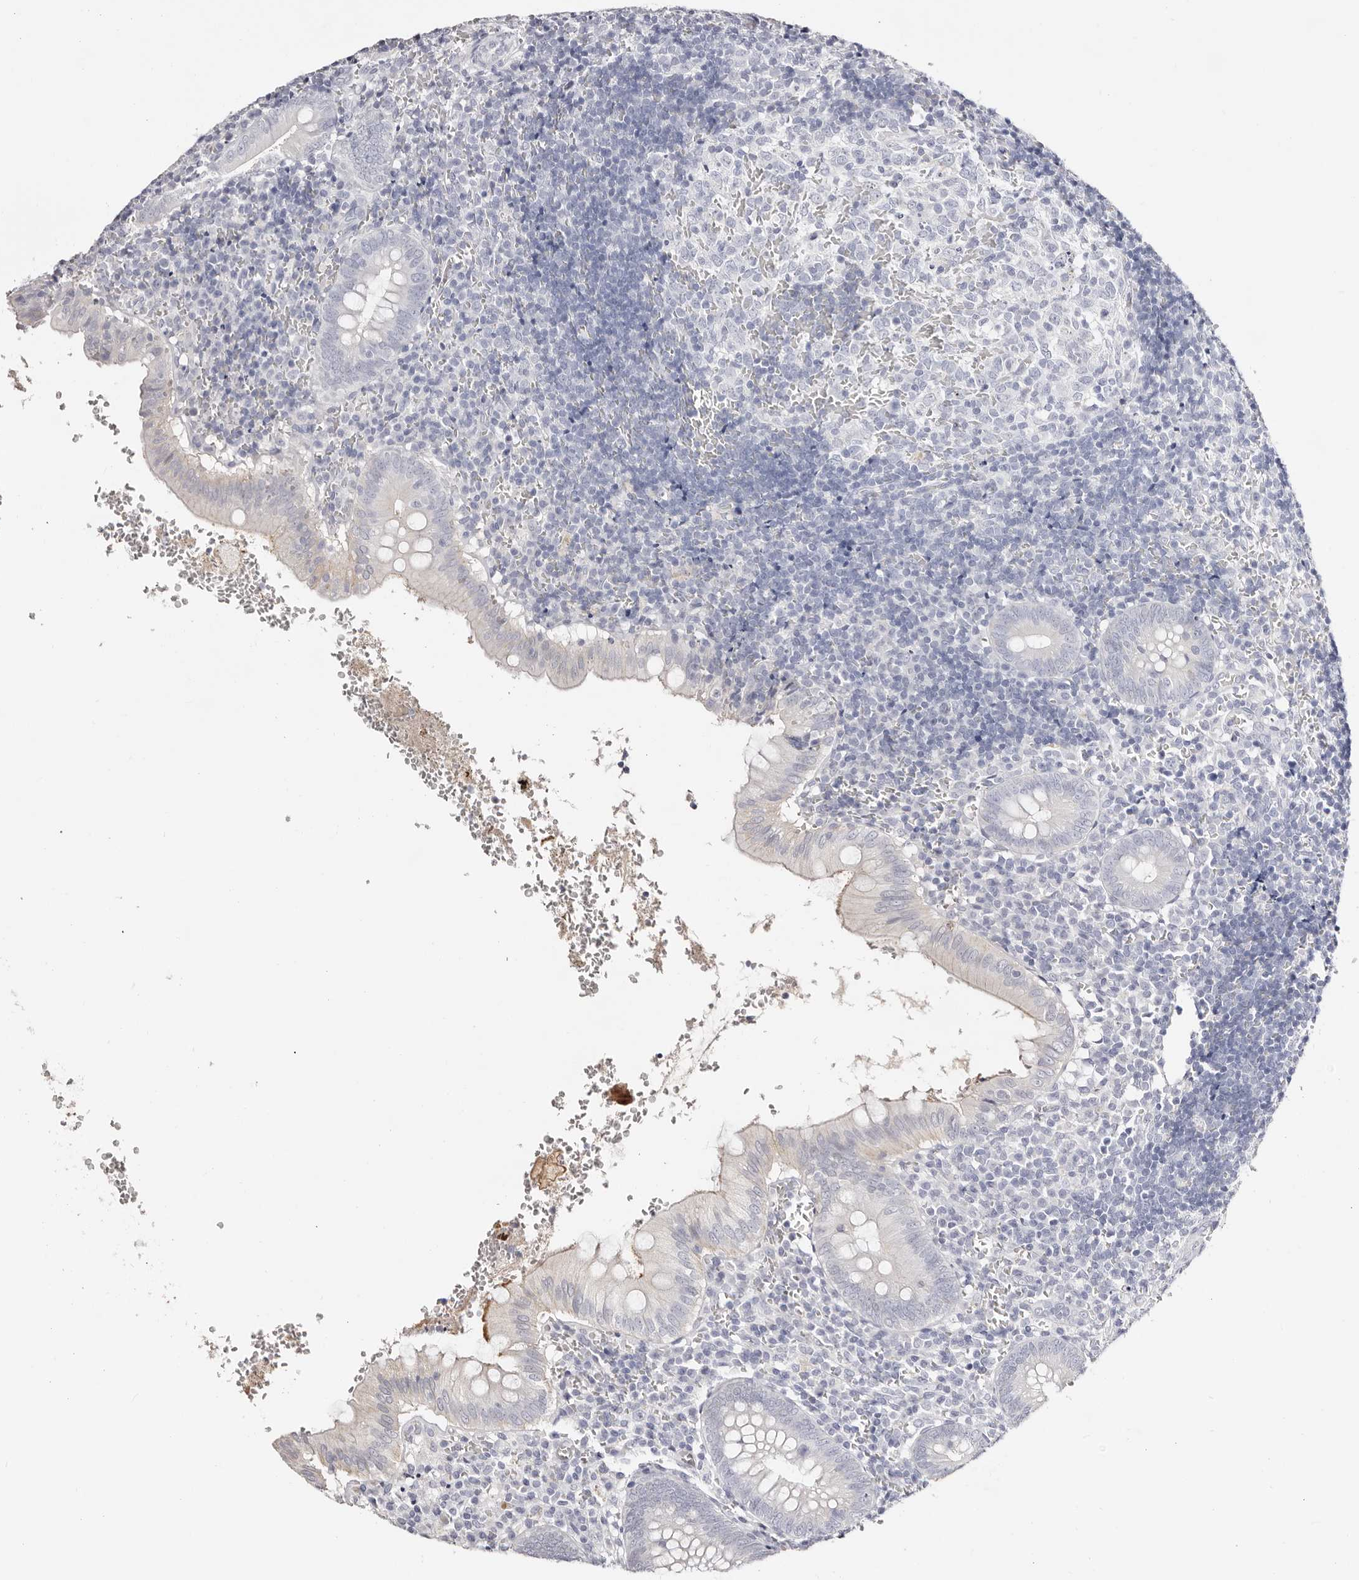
{"staining": {"intensity": "negative", "quantity": "none", "location": "none"}, "tissue": "appendix", "cell_type": "Glandular cells", "image_type": "normal", "snomed": [{"axis": "morphology", "description": "Normal tissue, NOS"}, {"axis": "topography", "description": "Appendix"}], "caption": "Benign appendix was stained to show a protein in brown. There is no significant expression in glandular cells.", "gene": "AKNAD1", "patient": {"sex": "male", "age": 8}}